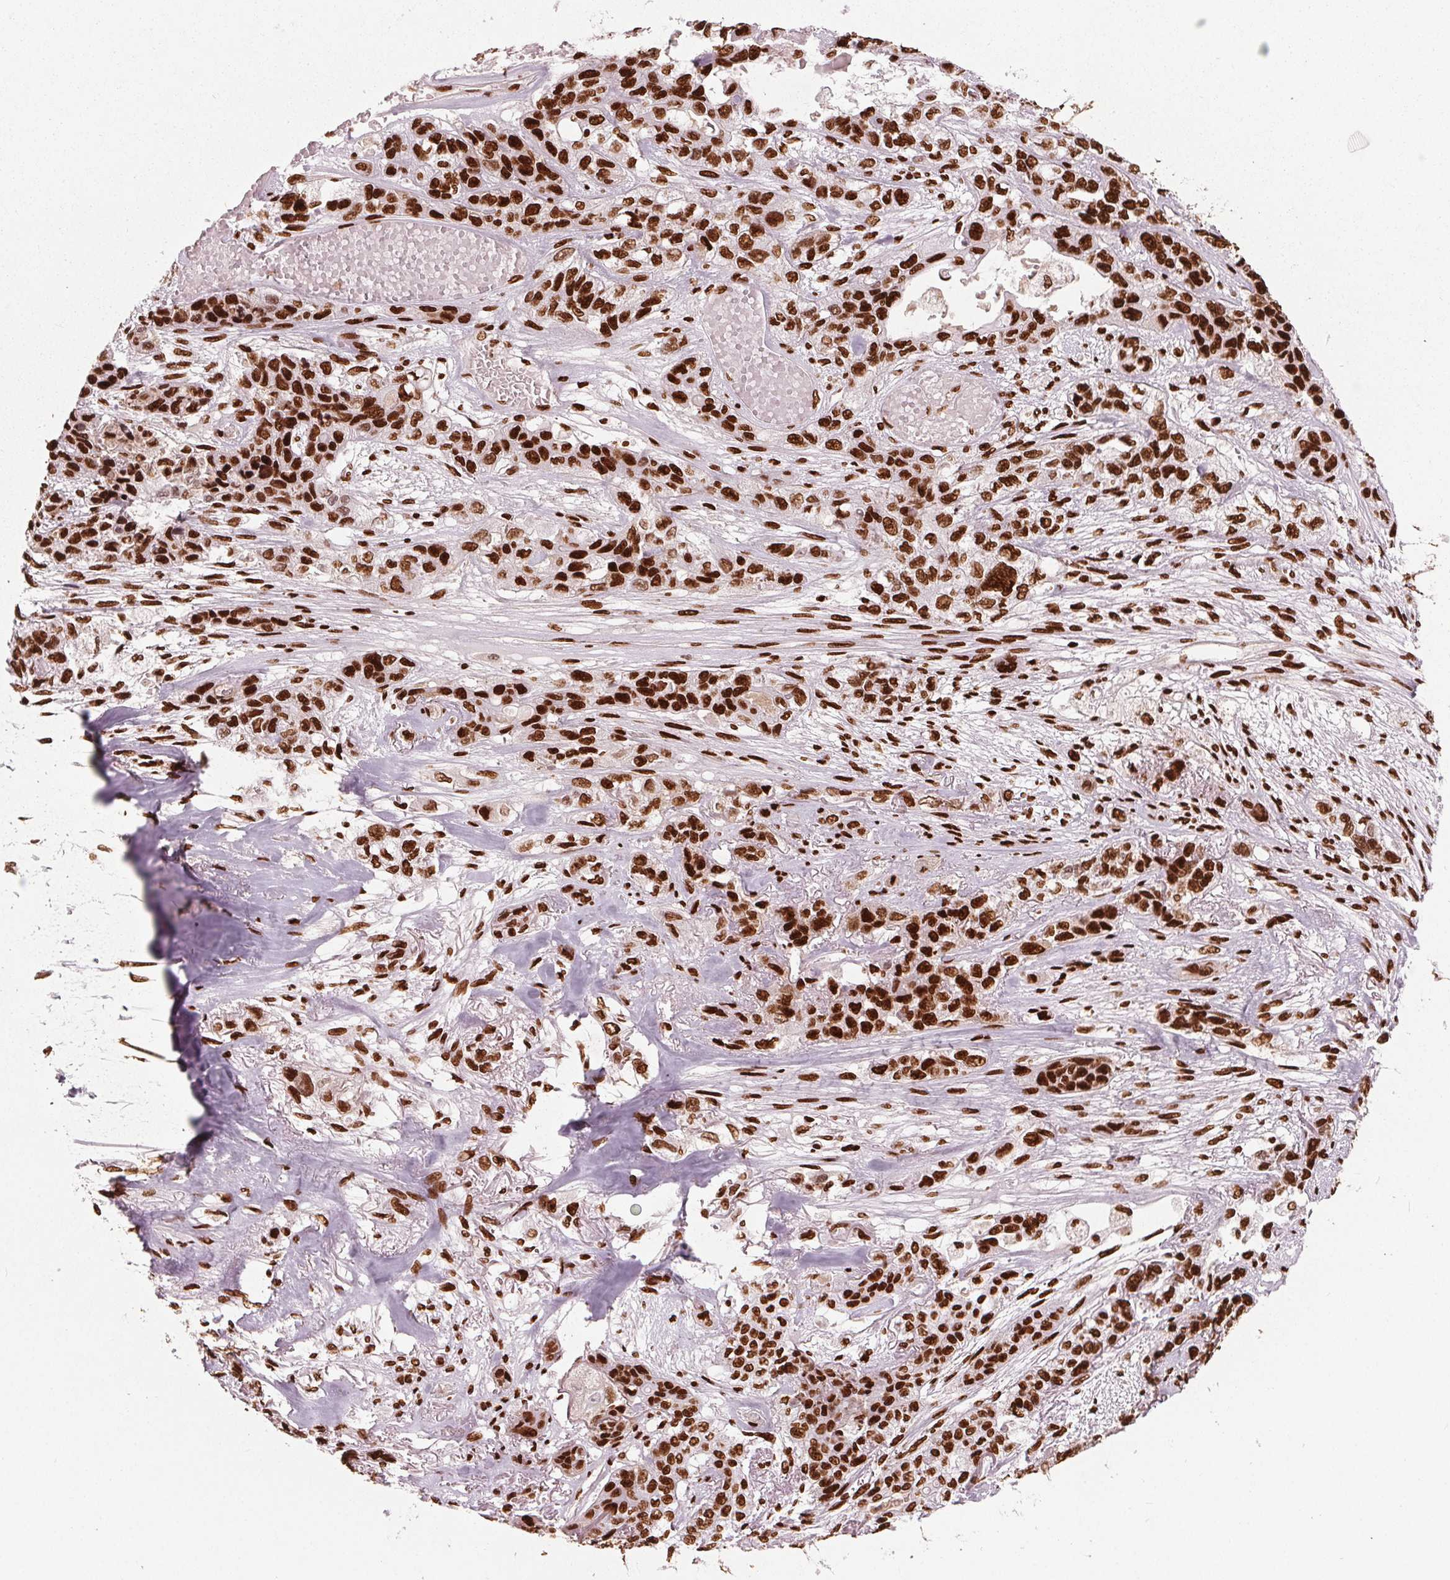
{"staining": {"intensity": "strong", "quantity": ">75%", "location": "nuclear"}, "tissue": "lung cancer", "cell_type": "Tumor cells", "image_type": "cancer", "snomed": [{"axis": "morphology", "description": "Squamous cell carcinoma, NOS"}, {"axis": "topography", "description": "Lung"}], "caption": "This micrograph shows lung squamous cell carcinoma stained with immunohistochemistry (IHC) to label a protein in brown. The nuclear of tumor cells show strong positivity for the protein. Nuclei are counter-stained blue.", "gene": "BRD4", "patient": {"sex": "female", "age": 70}}